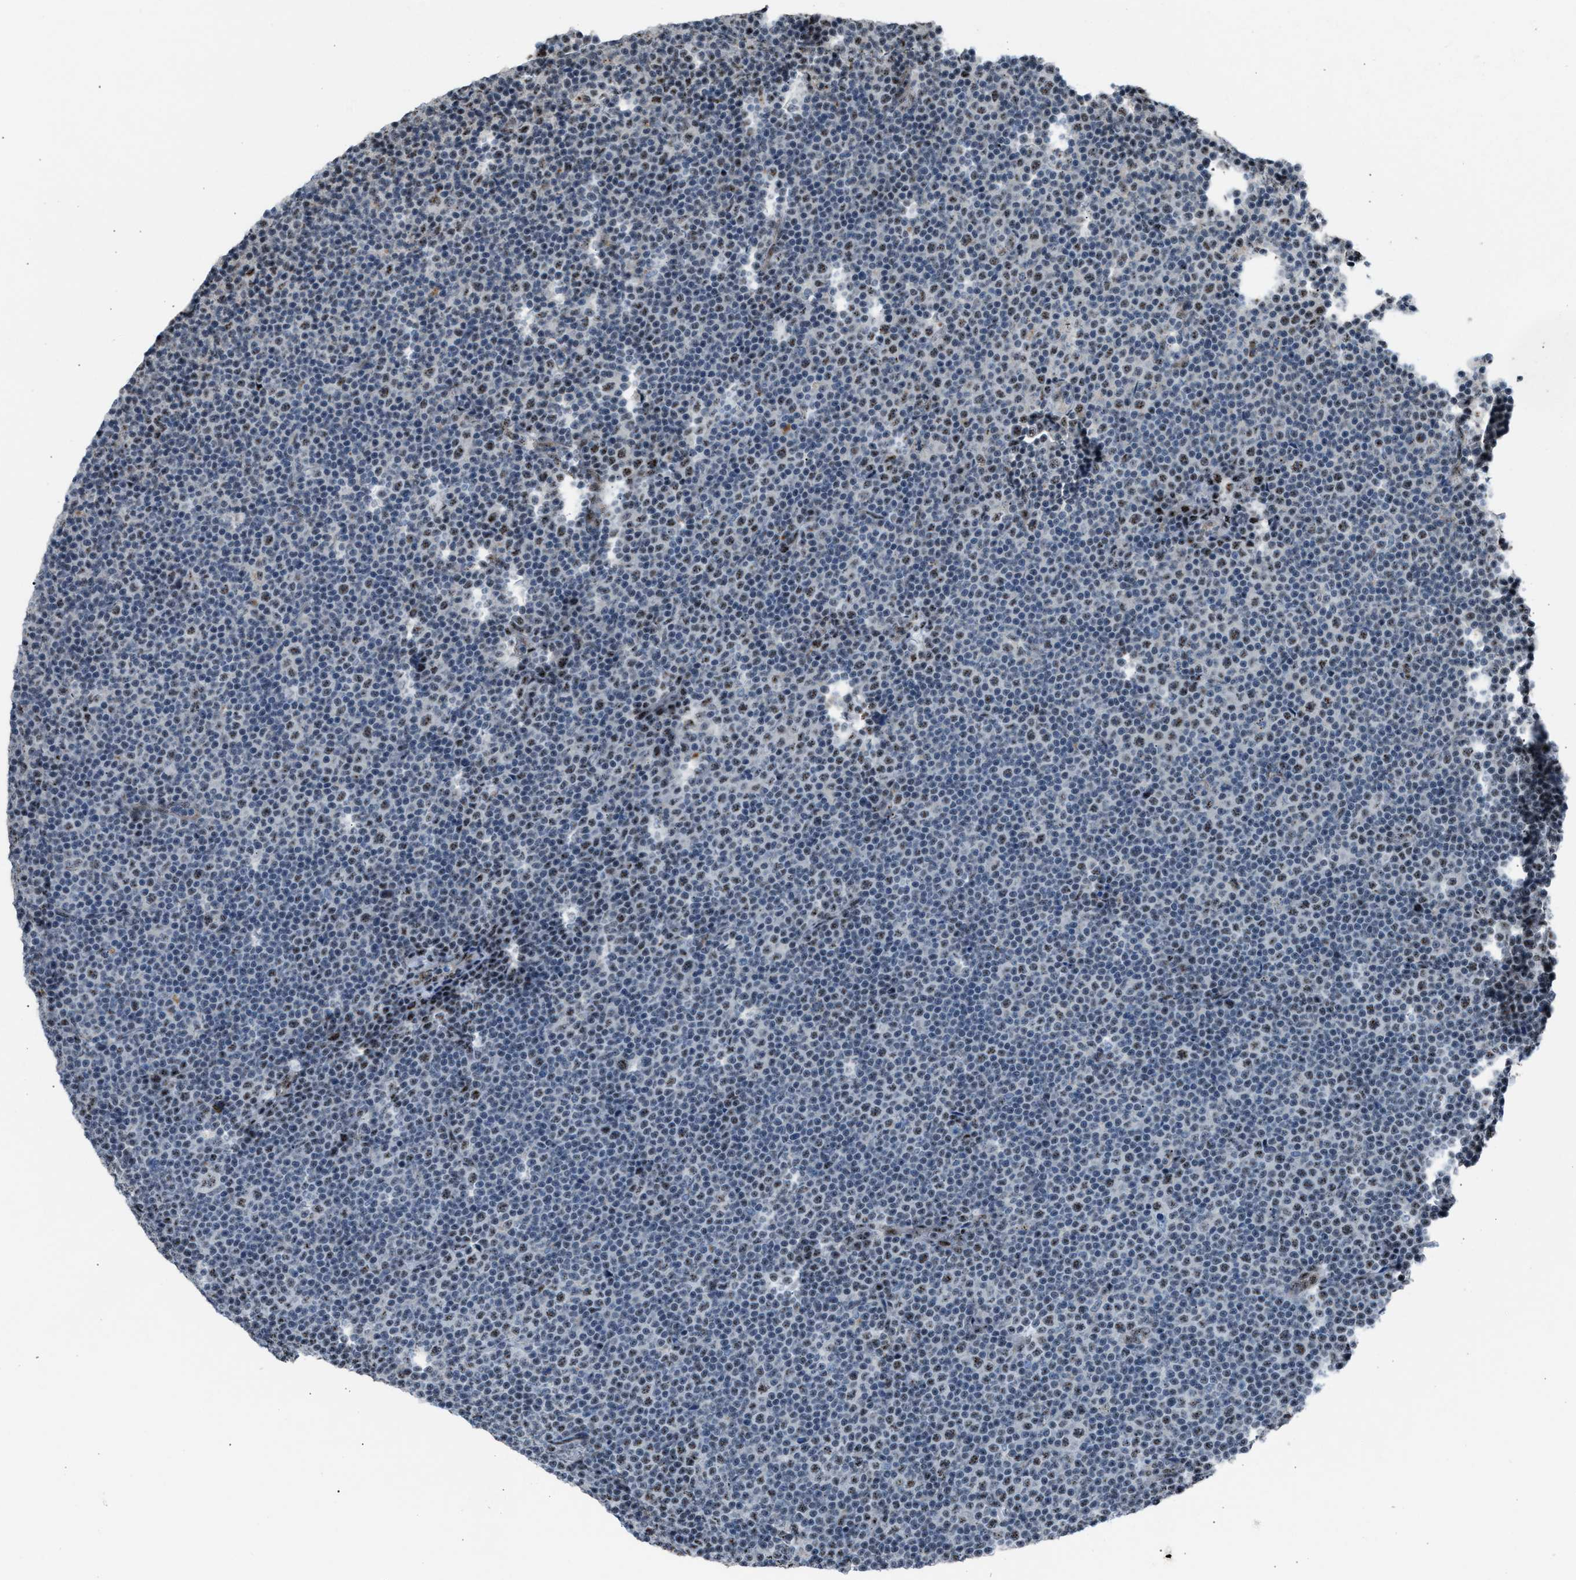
{"staining": {"intensity": "moderate", "quantity": "<25%", "location": "nuclear"}, "tissue": "lymphoma", "cell_type": "Tumor cells", "image_type": "cancer", "snomed": [{"axis": "morphology", "description": "Malignant lymphoma, non-Hodgkin's type, Low grade"}, {"axis": "topography", "description": "Lymph node"}], "caption": "Immunohistochemistry micrograph of human low-grade malignant lymphoma, non-Hodgkin's type stained for a protein (brown), which demonstrates low levels of moderate nuclear positivity in about <25% of tumor cells.", "gene": "CENPP", "patient": {"sex": "female", "age": 67}}